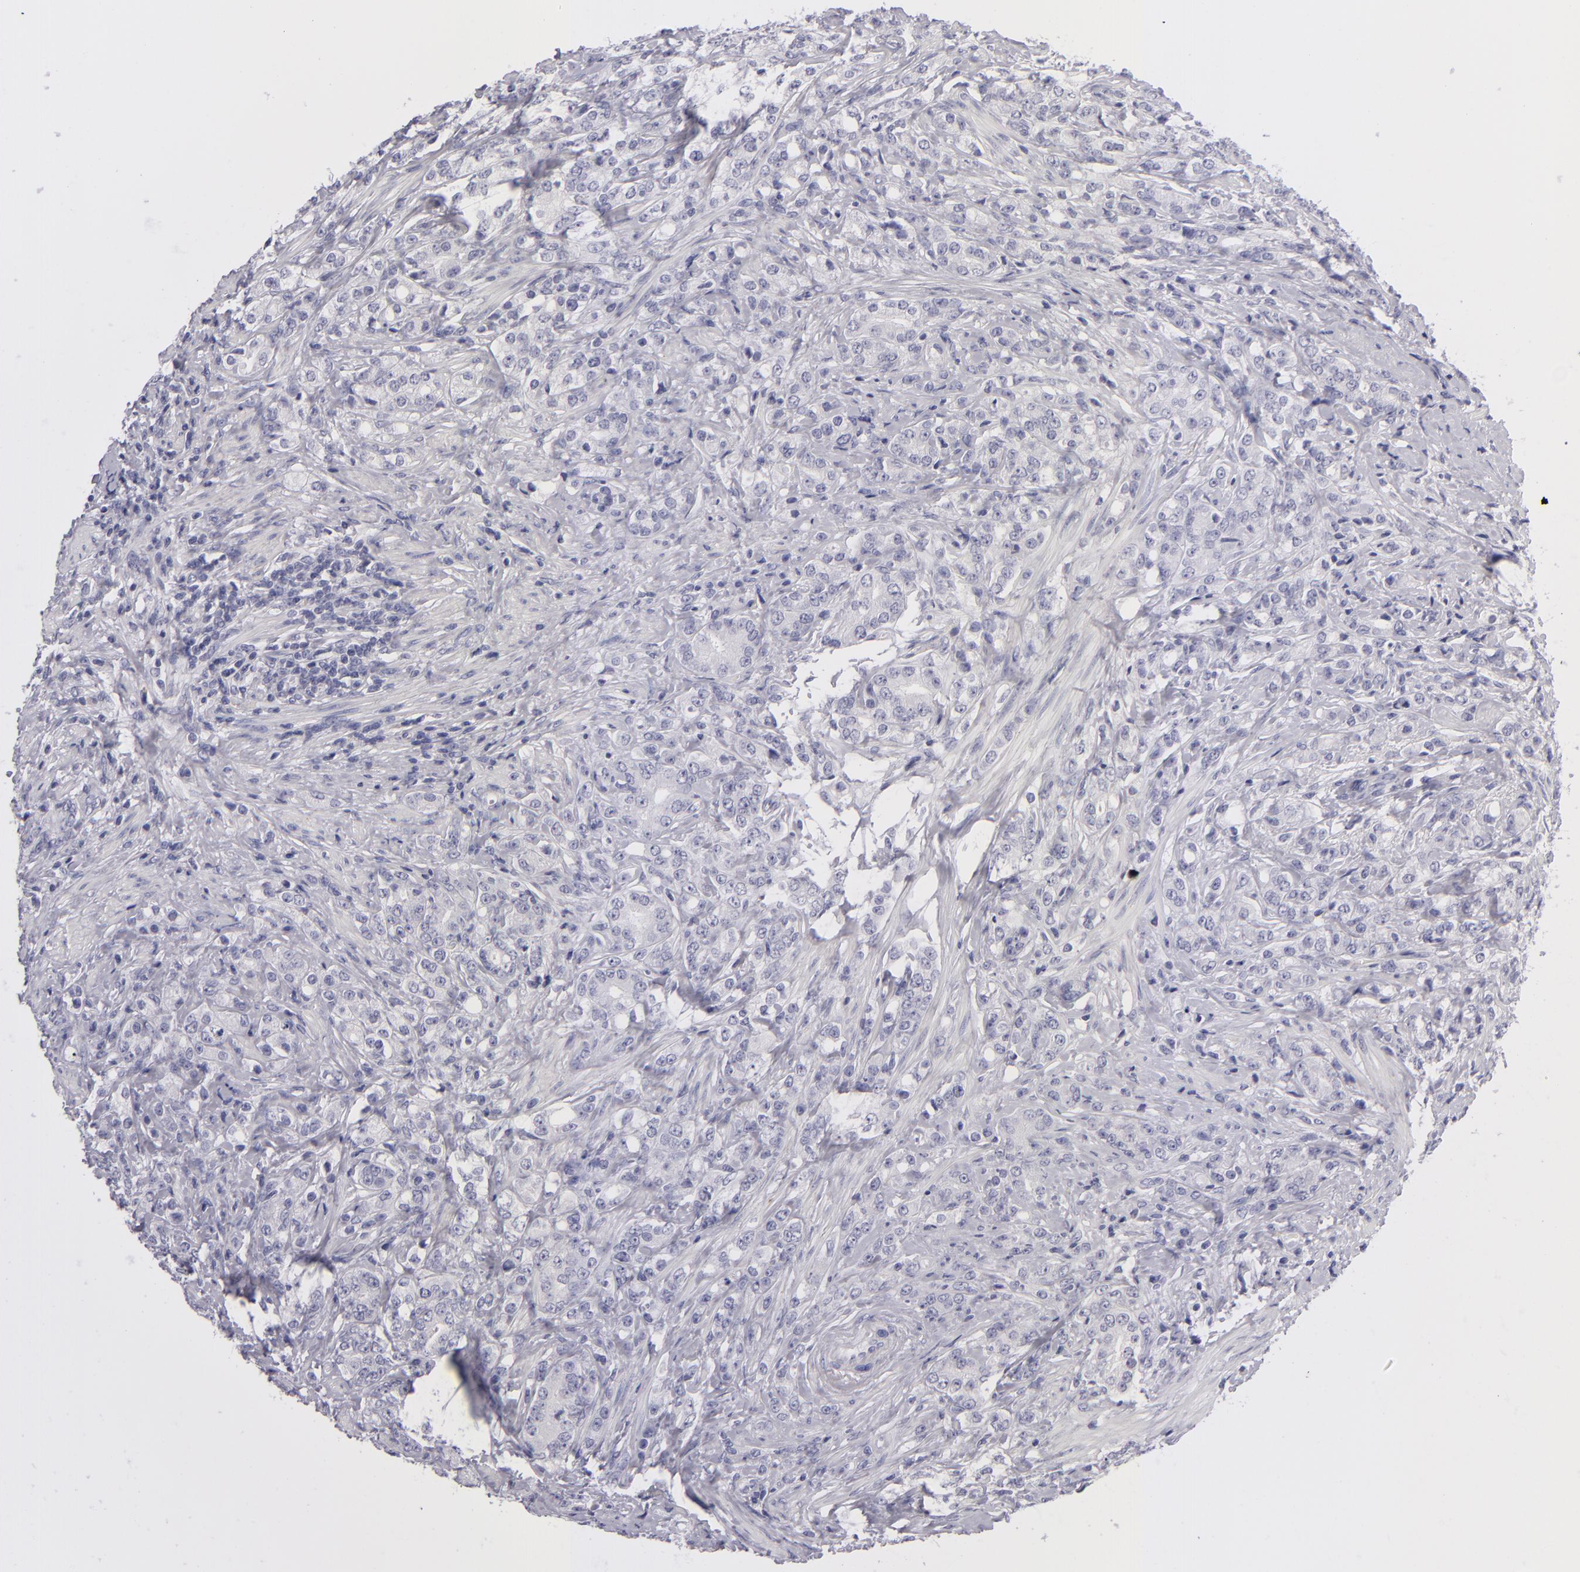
{"staining": {"intensity": "negative", "quantity": "none", "location": "none"}, "tissue": "prostate cancer", "cell_type": "Tumor cells", "image_type": "cancer", "snomed": [{"axis": "morphology", "description": "Adenocarcinoma, Medium grade"}, {"axis": "topography", "description": "Prostate"}], "caption": "Tumor cells are negative for protein expression in human medium-grade adenocarcinoma (prostate). (DAB IHC with hematoxylin counter stain).", "gene": "TNNC1", "patient": {"sex": "male", "age": 59}}